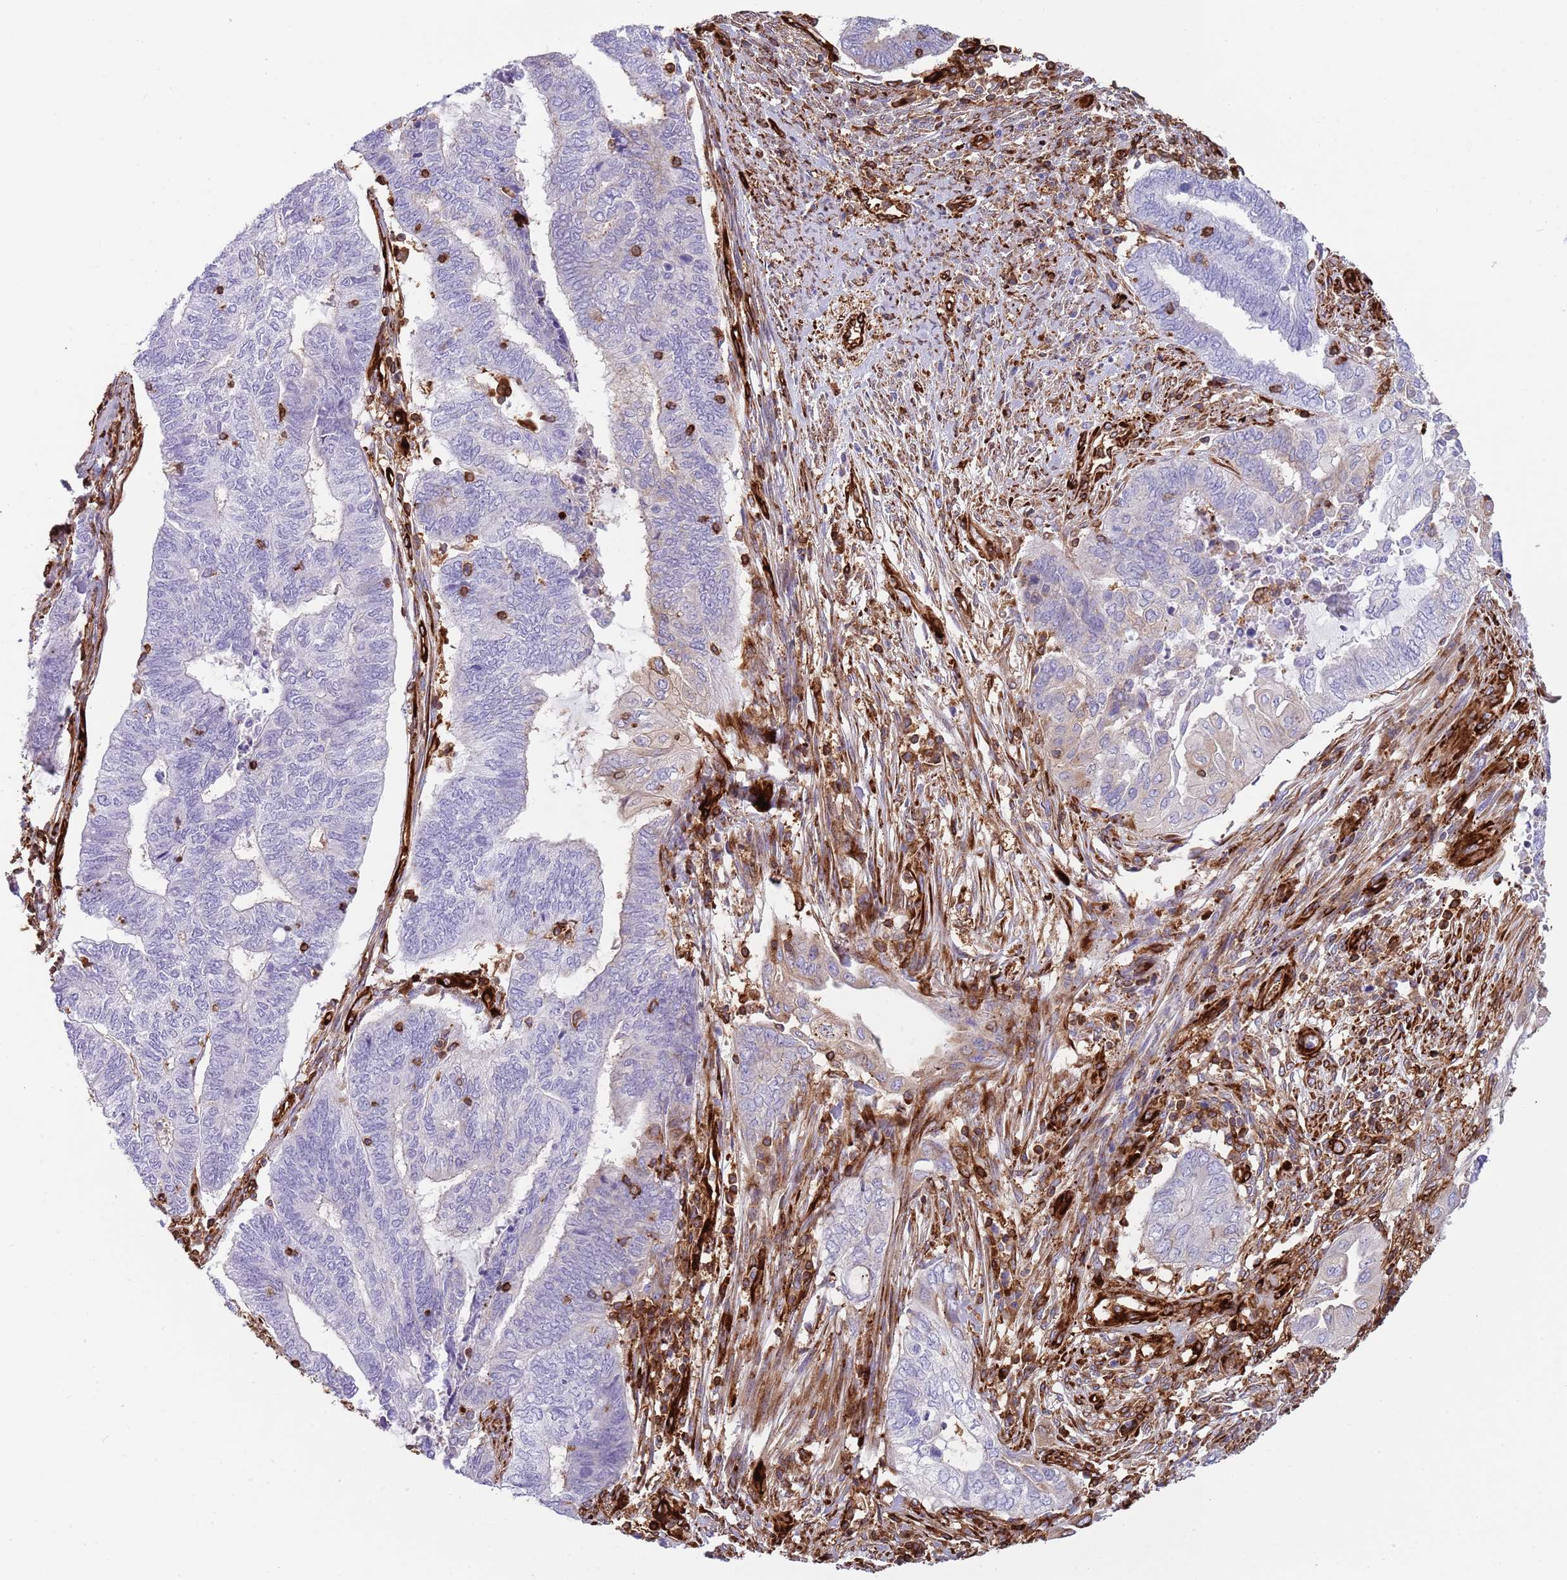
{"staining": {"intensity": "negative", "quantity": "none", "location": "none"}, "tissue": "endometrial cancer", "cell_type": "Tumor cells", "image_type": "cancer", "snomed": [{"axis": "morphology", "description": "Adenocarcinoma, NOS"}, {"axis": "topography", "description": "Uterus"}, {"axis": "topography", "description": "Endometrium"}], "caption": "DAB immunohistochemical staining of human endometrial cancer exhibits no significant staining in tumor cells.", "gene": "KBTBD7", "patient": {"sex": "female", "age": 70}}